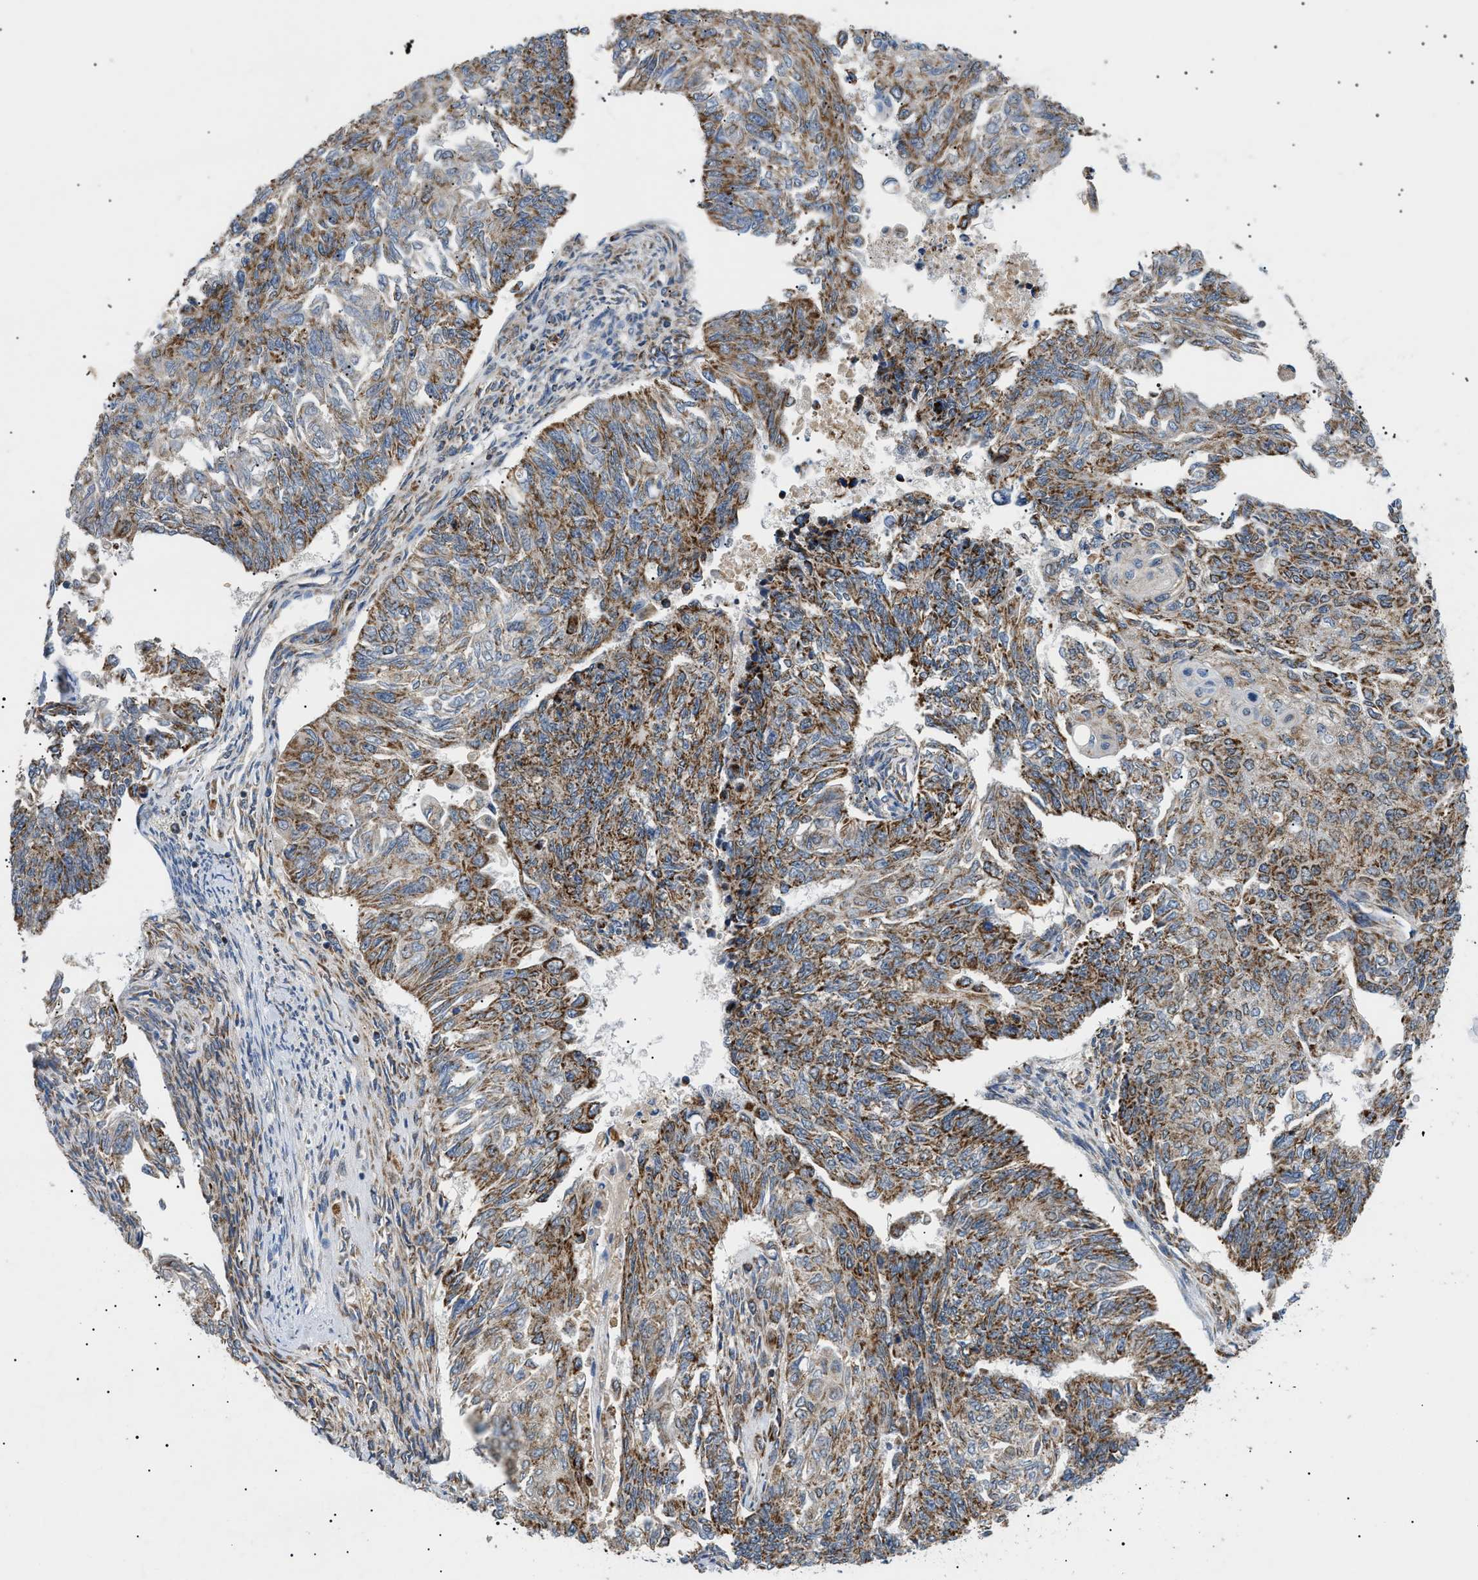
{"staining": {"intensity": "moderate", "quantity": ">75%", "location": "cytoplasmic/membranous"}, "tissue": "endometrial cancer", "cell_type": "Tumor cells", "image_type": "cancer", "snomed": [{"axis": "morphology", "description": "Adenocarcinoma, NOS"}, {"axis": "topography", "description": "Endometrium"}], "caption": "Endometrial adenocarcinoma stained with a protein marker shows moderate staining in tumor cells.", "gene": "TOMM6", "patient": {"sex": "female", "age": 32}}